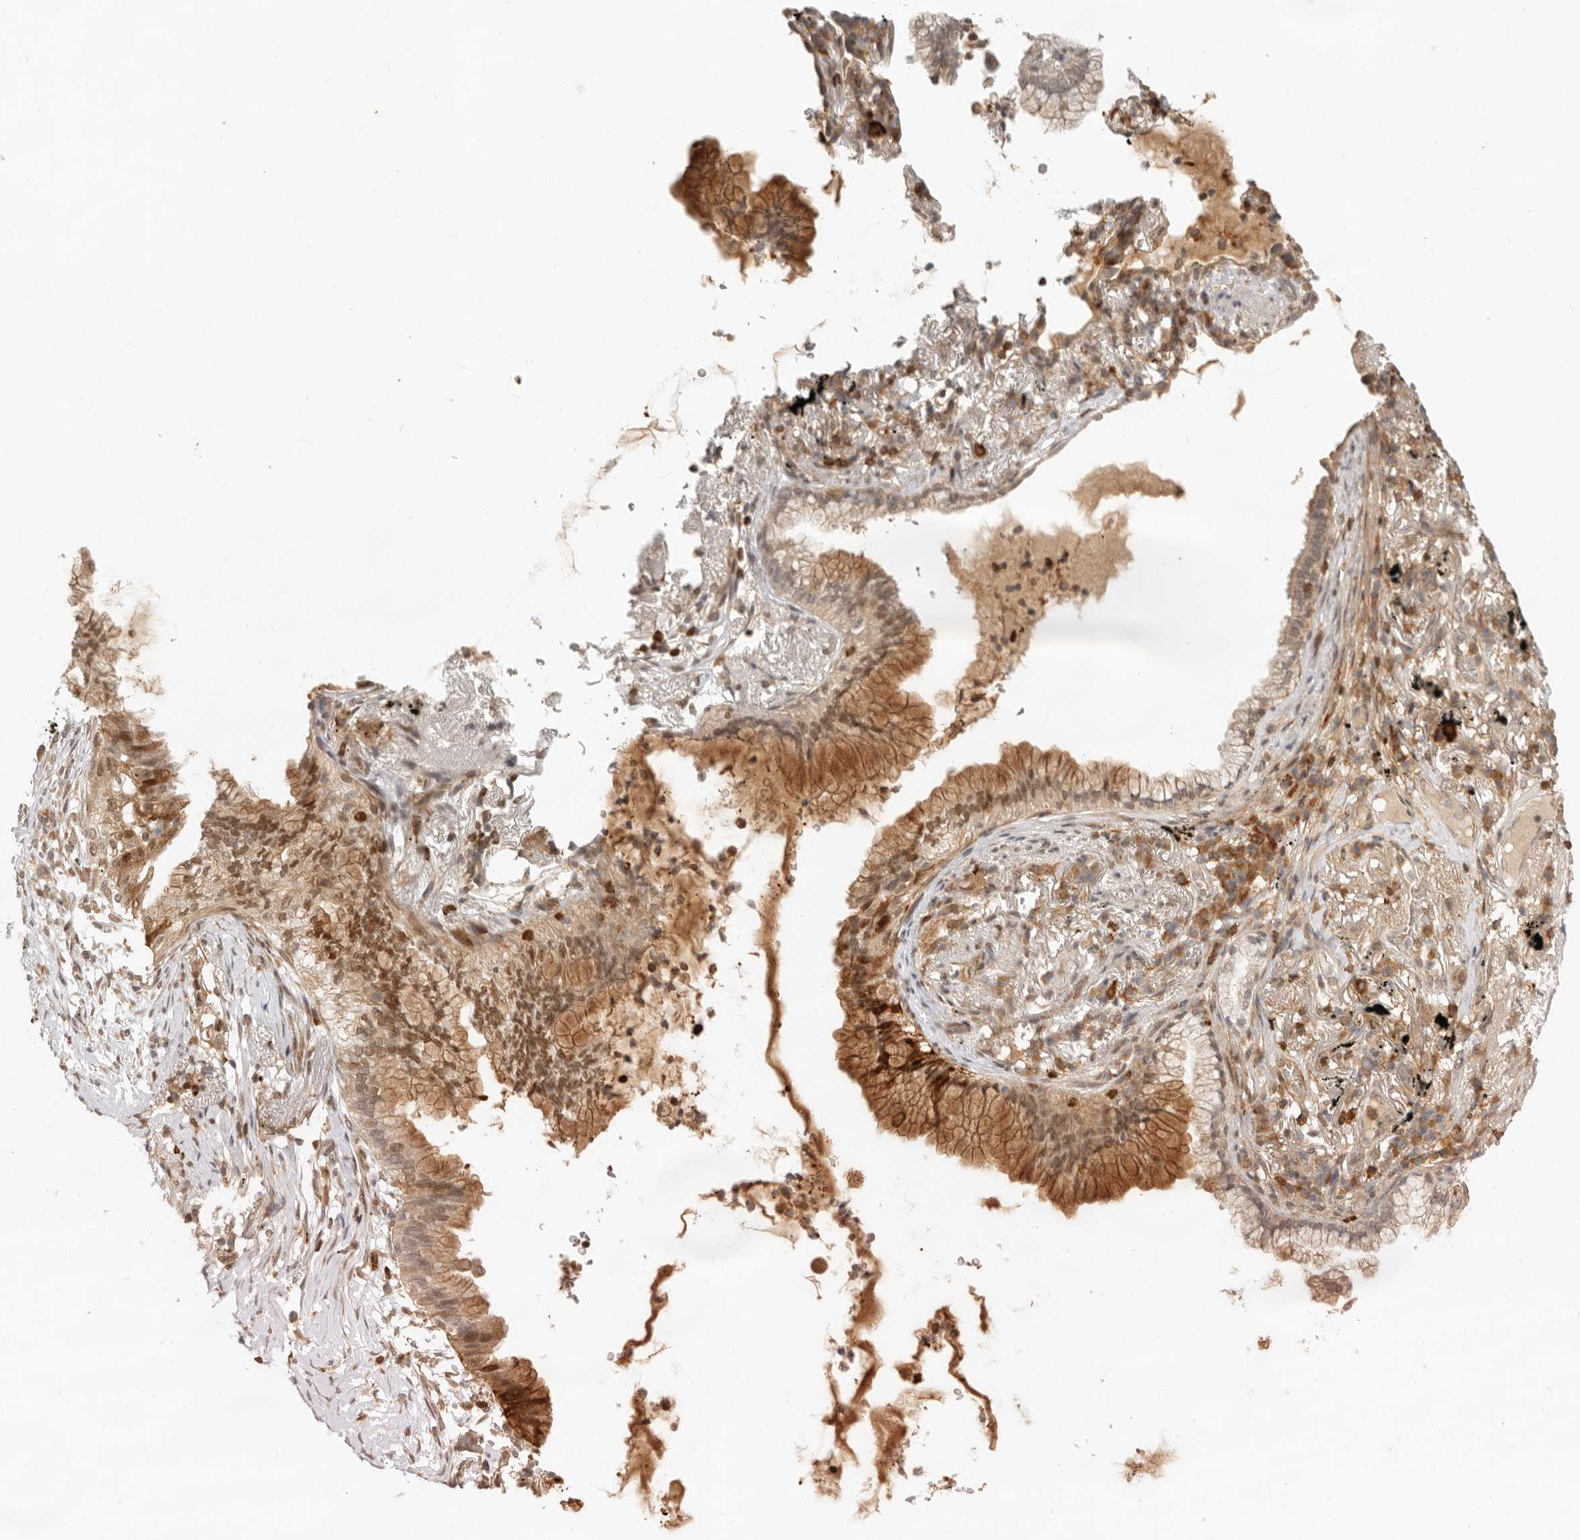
{"staining": {"intensity": "strong", "quantity": ">75%", "location": "cytoplasmic/membranous,nuclear"}, "tissue": "lung cancer", "cell_type": "Tumor cells", "image_type": "cancer", "snomed": [{"axis": "morphology", "description": "Adenocarcinoma, NOS"}, {"axis": "topography", "description": "Lung"}], "caption": "Immunohistochemistry (IHC) histopathology image of human lung adenocarcinoma stained for a protein (brown), which exhibits high levels of strong cytoplasmic/membranous and nuclear staining in about >75% of tumor cells.", "gene": "AHDC1", "patient": {"sex": "female", "age": 70}}